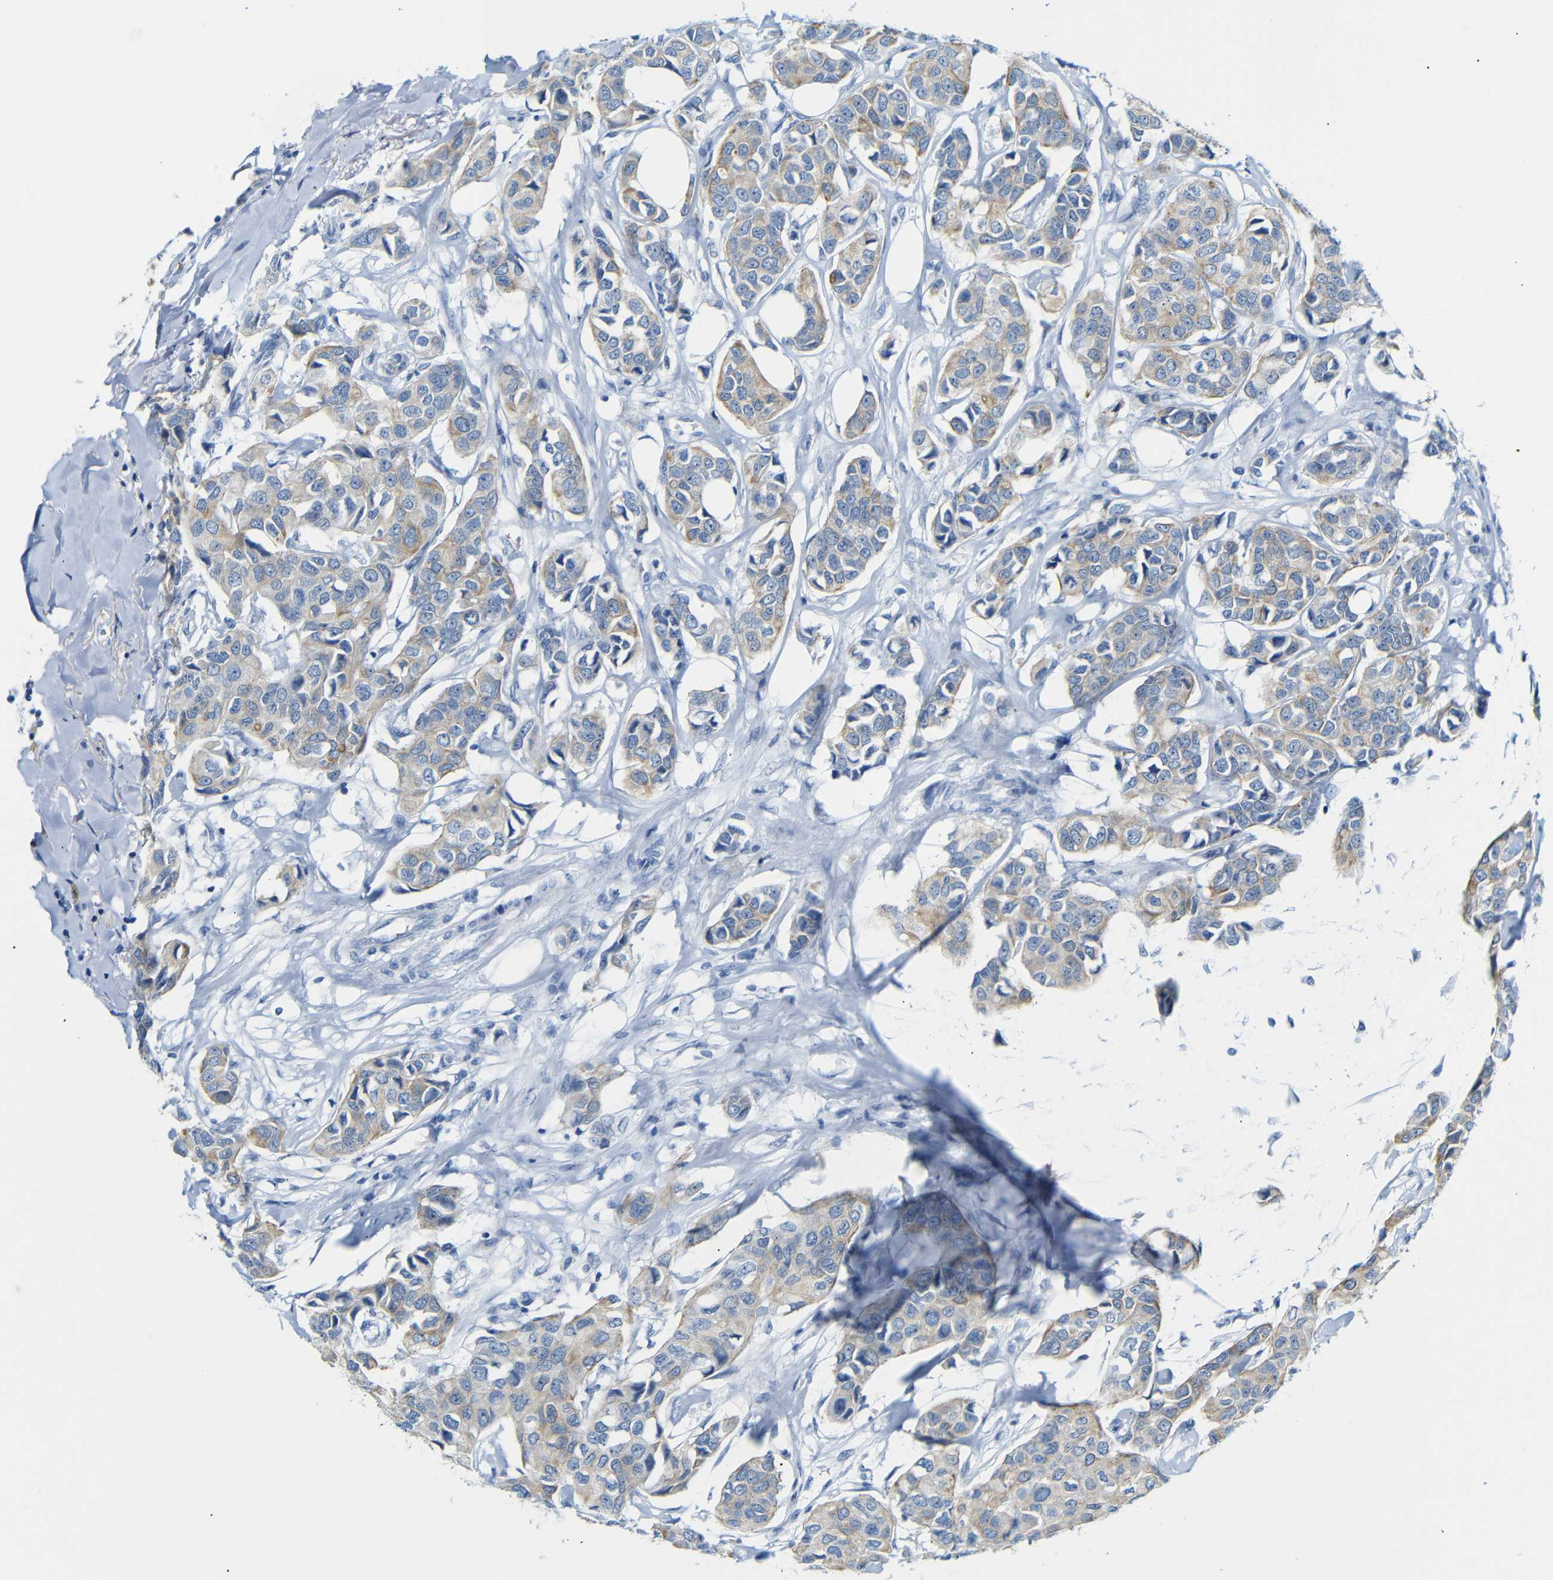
{"staining": {"intensity": "moderate", "quantity": ">75%", "location": "cytoplasmic/membranous"}, "tissue": "breast cancer", "cell_type": "Tumor cells", "image_type": "cancer", "snomed": [{"axis": "morphology", "description": "Duct carcinoma"}, {"axis": "topography", "description": "Breast"}], "caption": "Breast cancer stained for a protein (brown) displays moderate cytoplasmic/membranous positive expression in approximately >75% of tumor cells.", "gene": "DYNAP", "patient": {"sex": "female", "age": 80}}